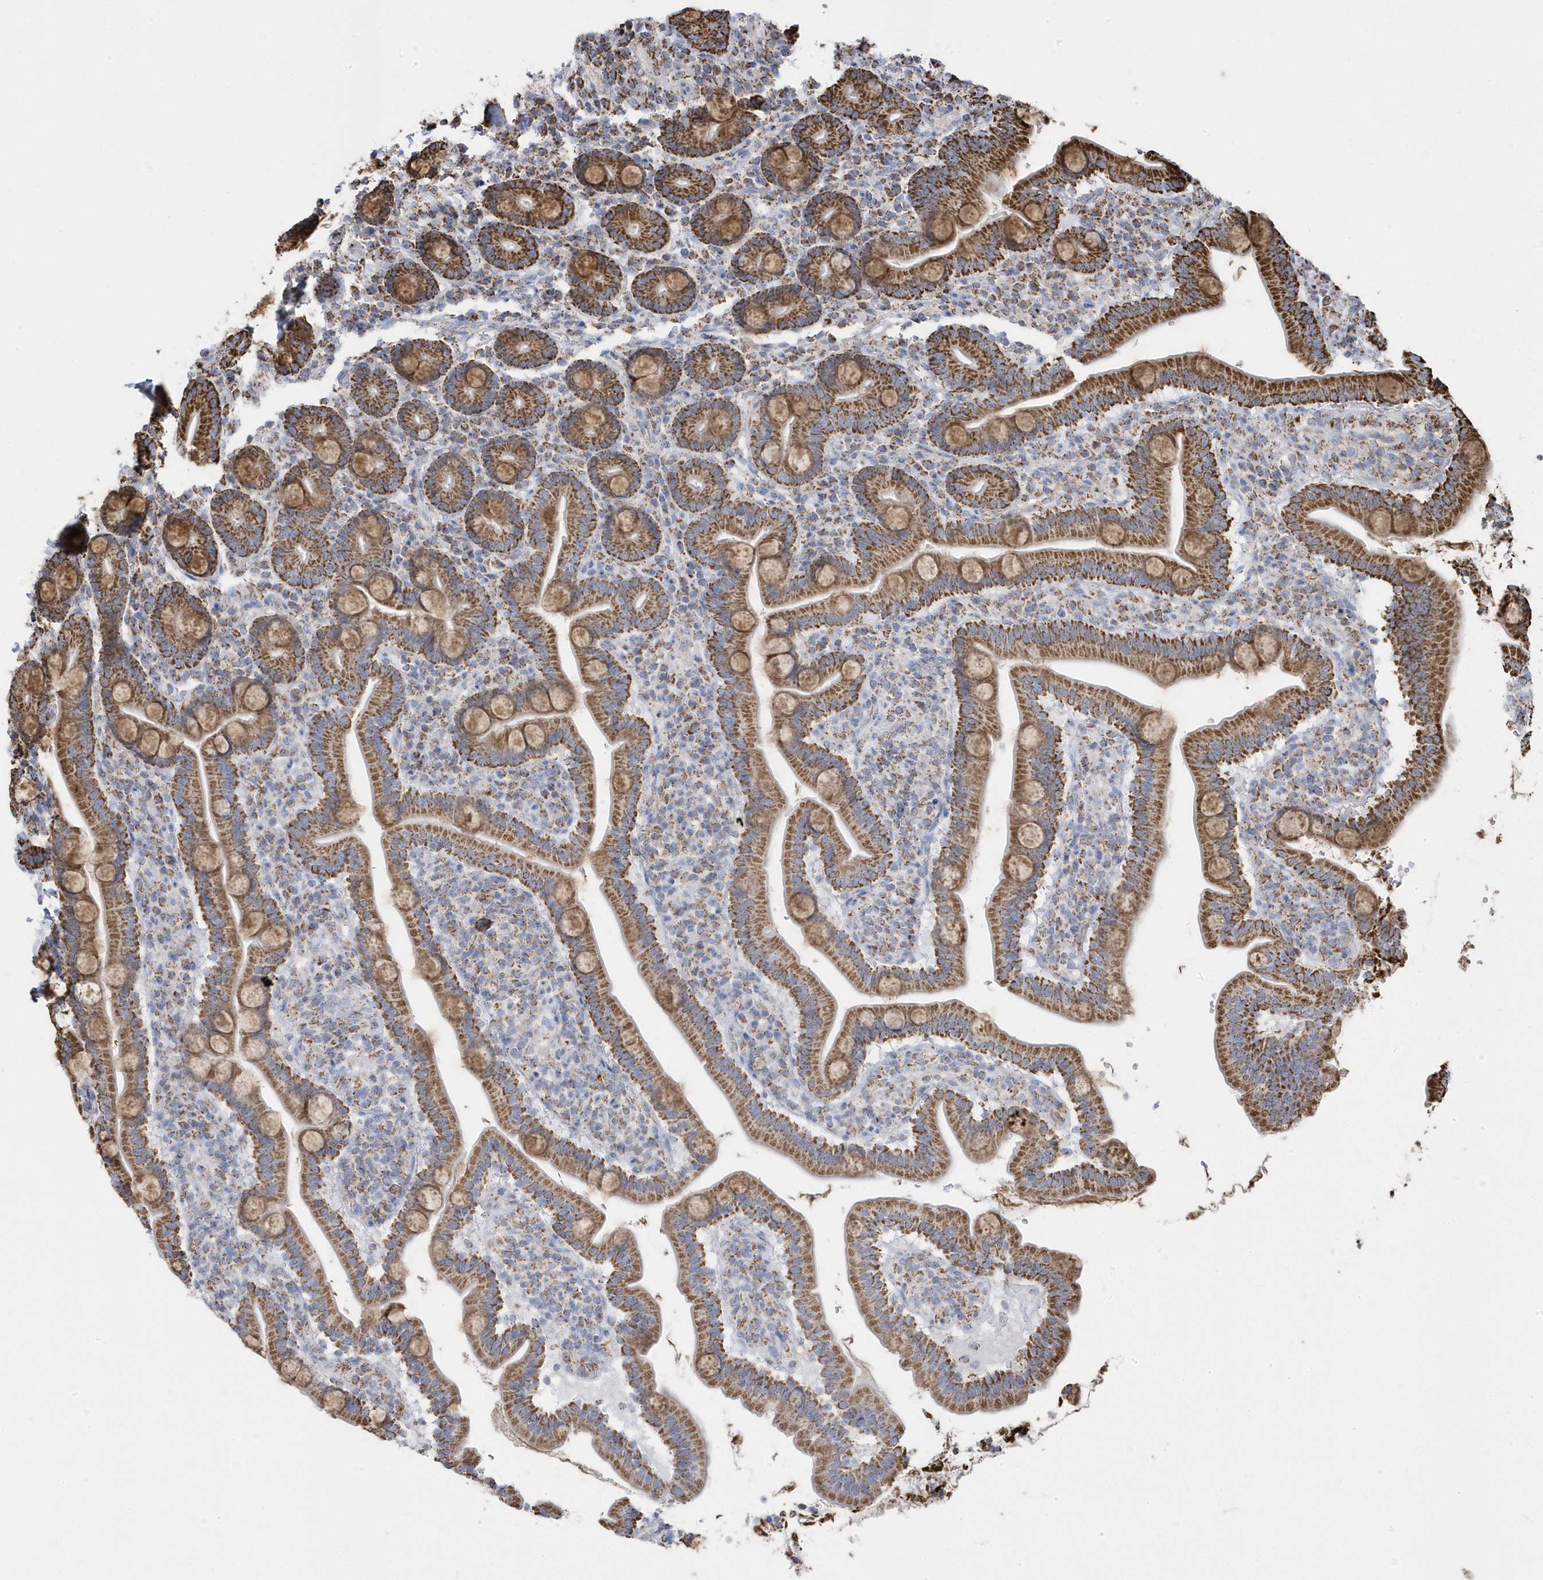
{"staining": {"intensity": "strong", "quantity": ">75%", "location": "cytoplasmic/membranous"}, "tissue": "duodenum", "cell_type": "Glandular cells", "image_type": "normal", "snomed": [{"axis": "morphology", "description": "Normal tissue, NOS"}, {"axis": "topography", "description": "Duodenum"}], "caption": "A histopathology image of duodenum stained for a protein reveals strong cytoplasmic/membranous brown staining in glandular cells.", "gene": "GTPBP8", "patient": {"sex": "male", "age": 35}}